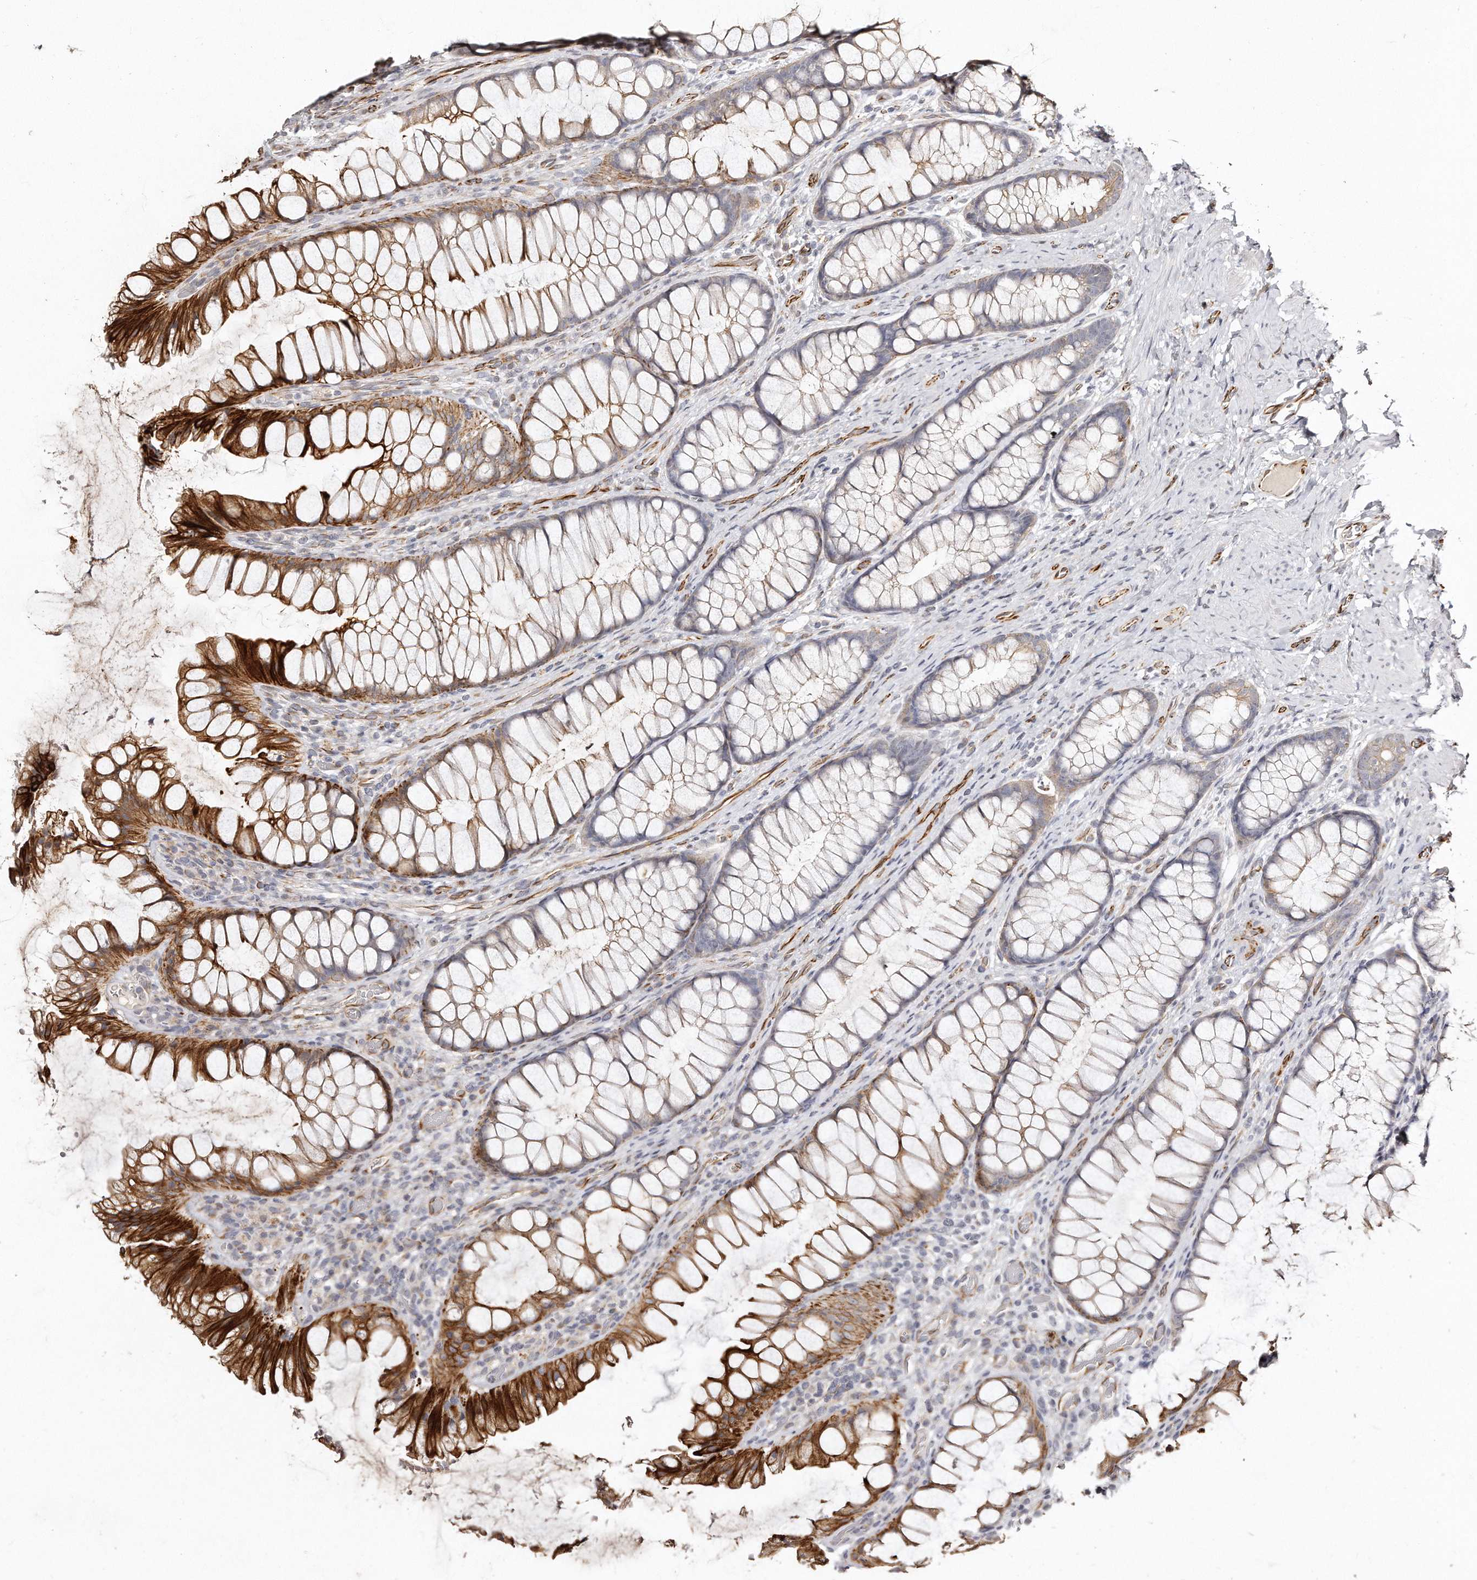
{"staining": {"intensity": "moderate", "quantity": "25%-75%", "location": "cytoplasmic/membranous"}, "tissue": "colon", "cell_type": "Endothelial cells", "image_type": "normal", "snomed": [{"axis": "morphology", "description": "Normal tissue, NOS"}, {"axis": "topography", "description": "Colon"}], "caption": "Colon stained with immunohistochemistry displays moderate cytoplasmic/membranous expression in approximately 25%-75% of endothelial cells. (Stains: DAB in brown, nuclei in blue, Microscopy: brightfield microscopy at high magnification).", "gene": "ZYG11A", "patient": {"sex": "female", "age": 62}}